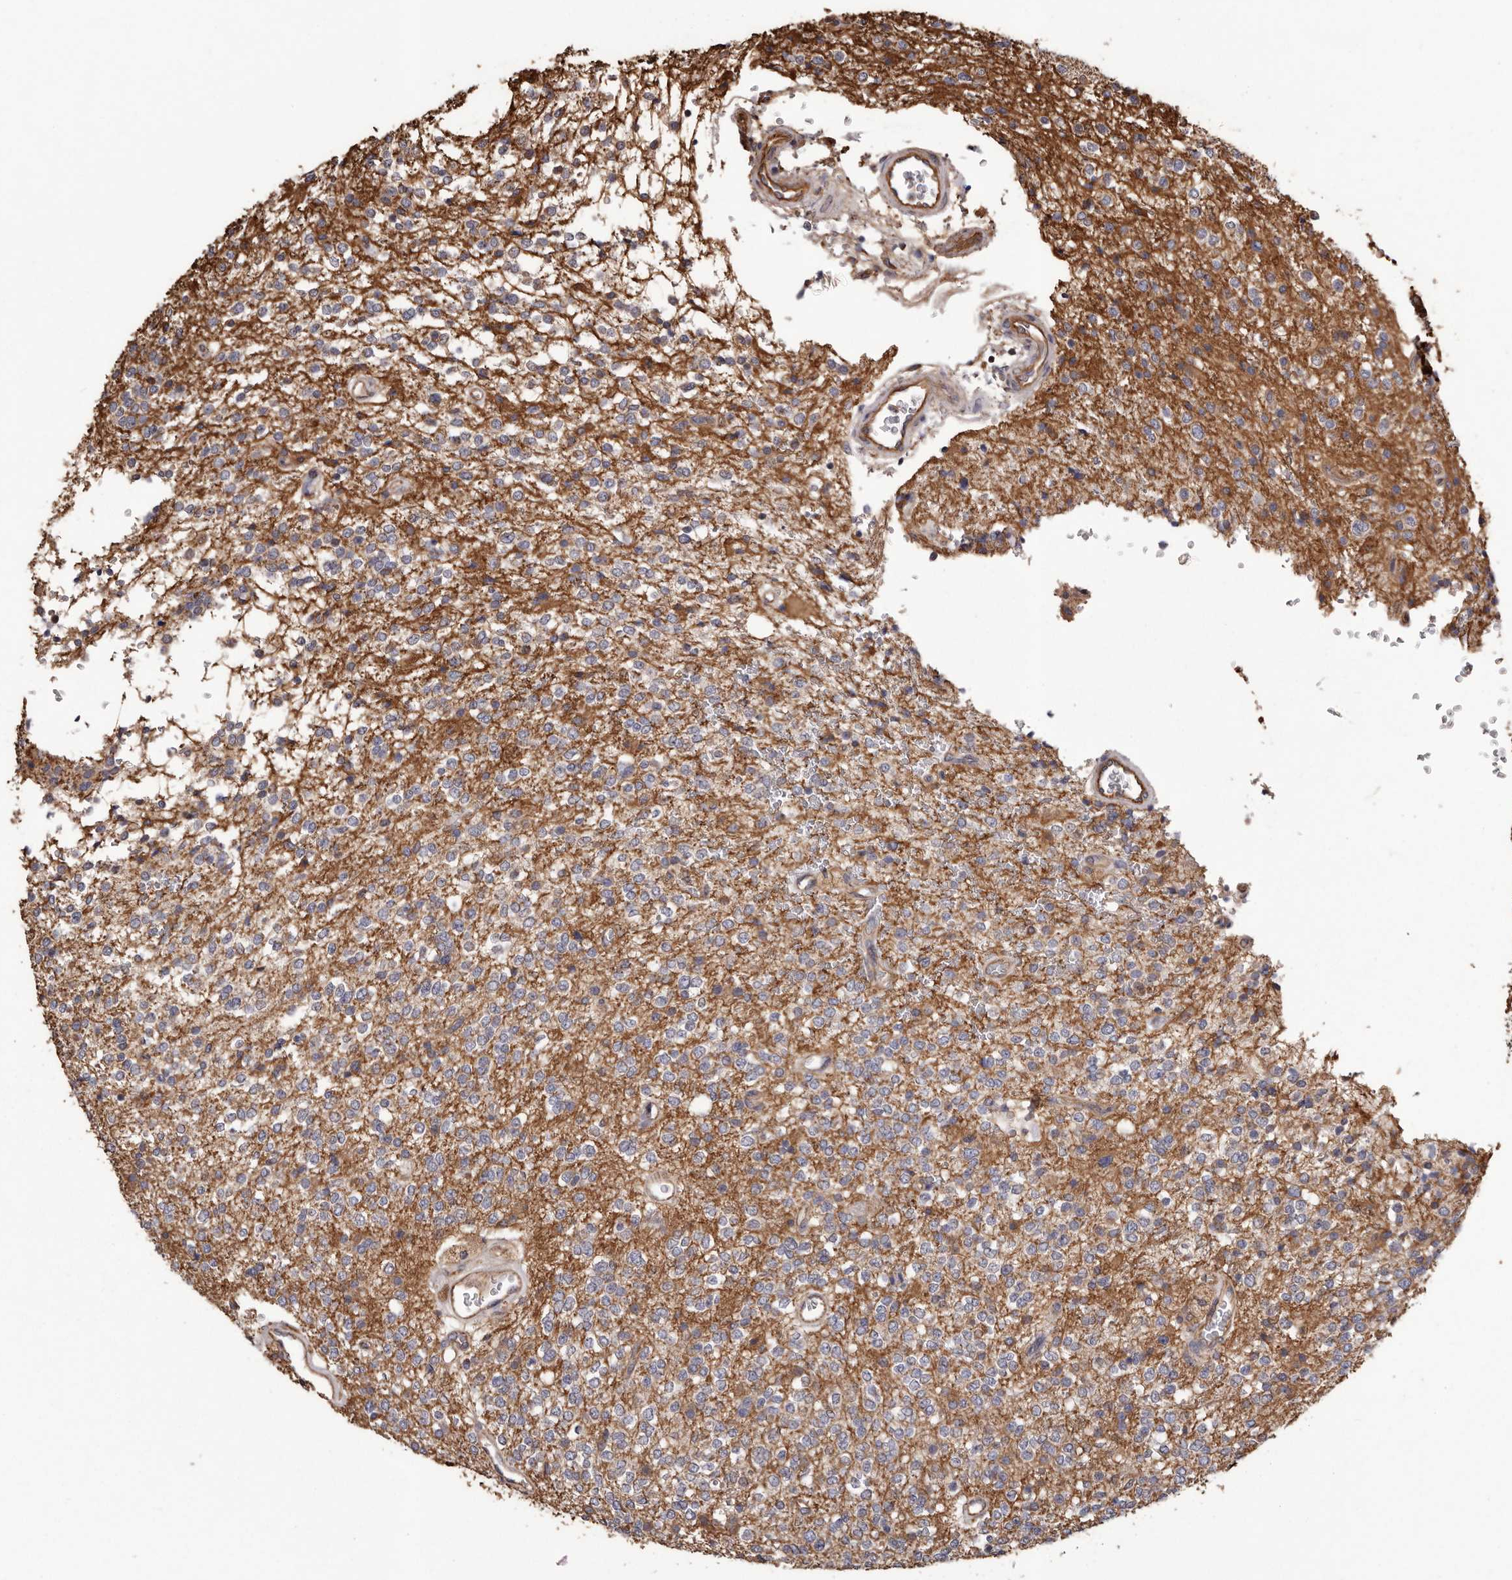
{"staining": {"intensity": "negative", "quantity": "none", "location": "none"}, "tissue": "glioma", "cell_type": "Tumor cells", "image_type": "cancer", "snomed": [{"axis": "morphology", "description": "Glioma, malignant, High grade"}, {"axis": "topography", "description": "Brain"}], "caption": "This is an IHC photomicrograph of high-grade glioma (malignant). There is no staining in tumor cells.", "gene": "CEP104", "patient": {"sex": "male", "age": 34}}